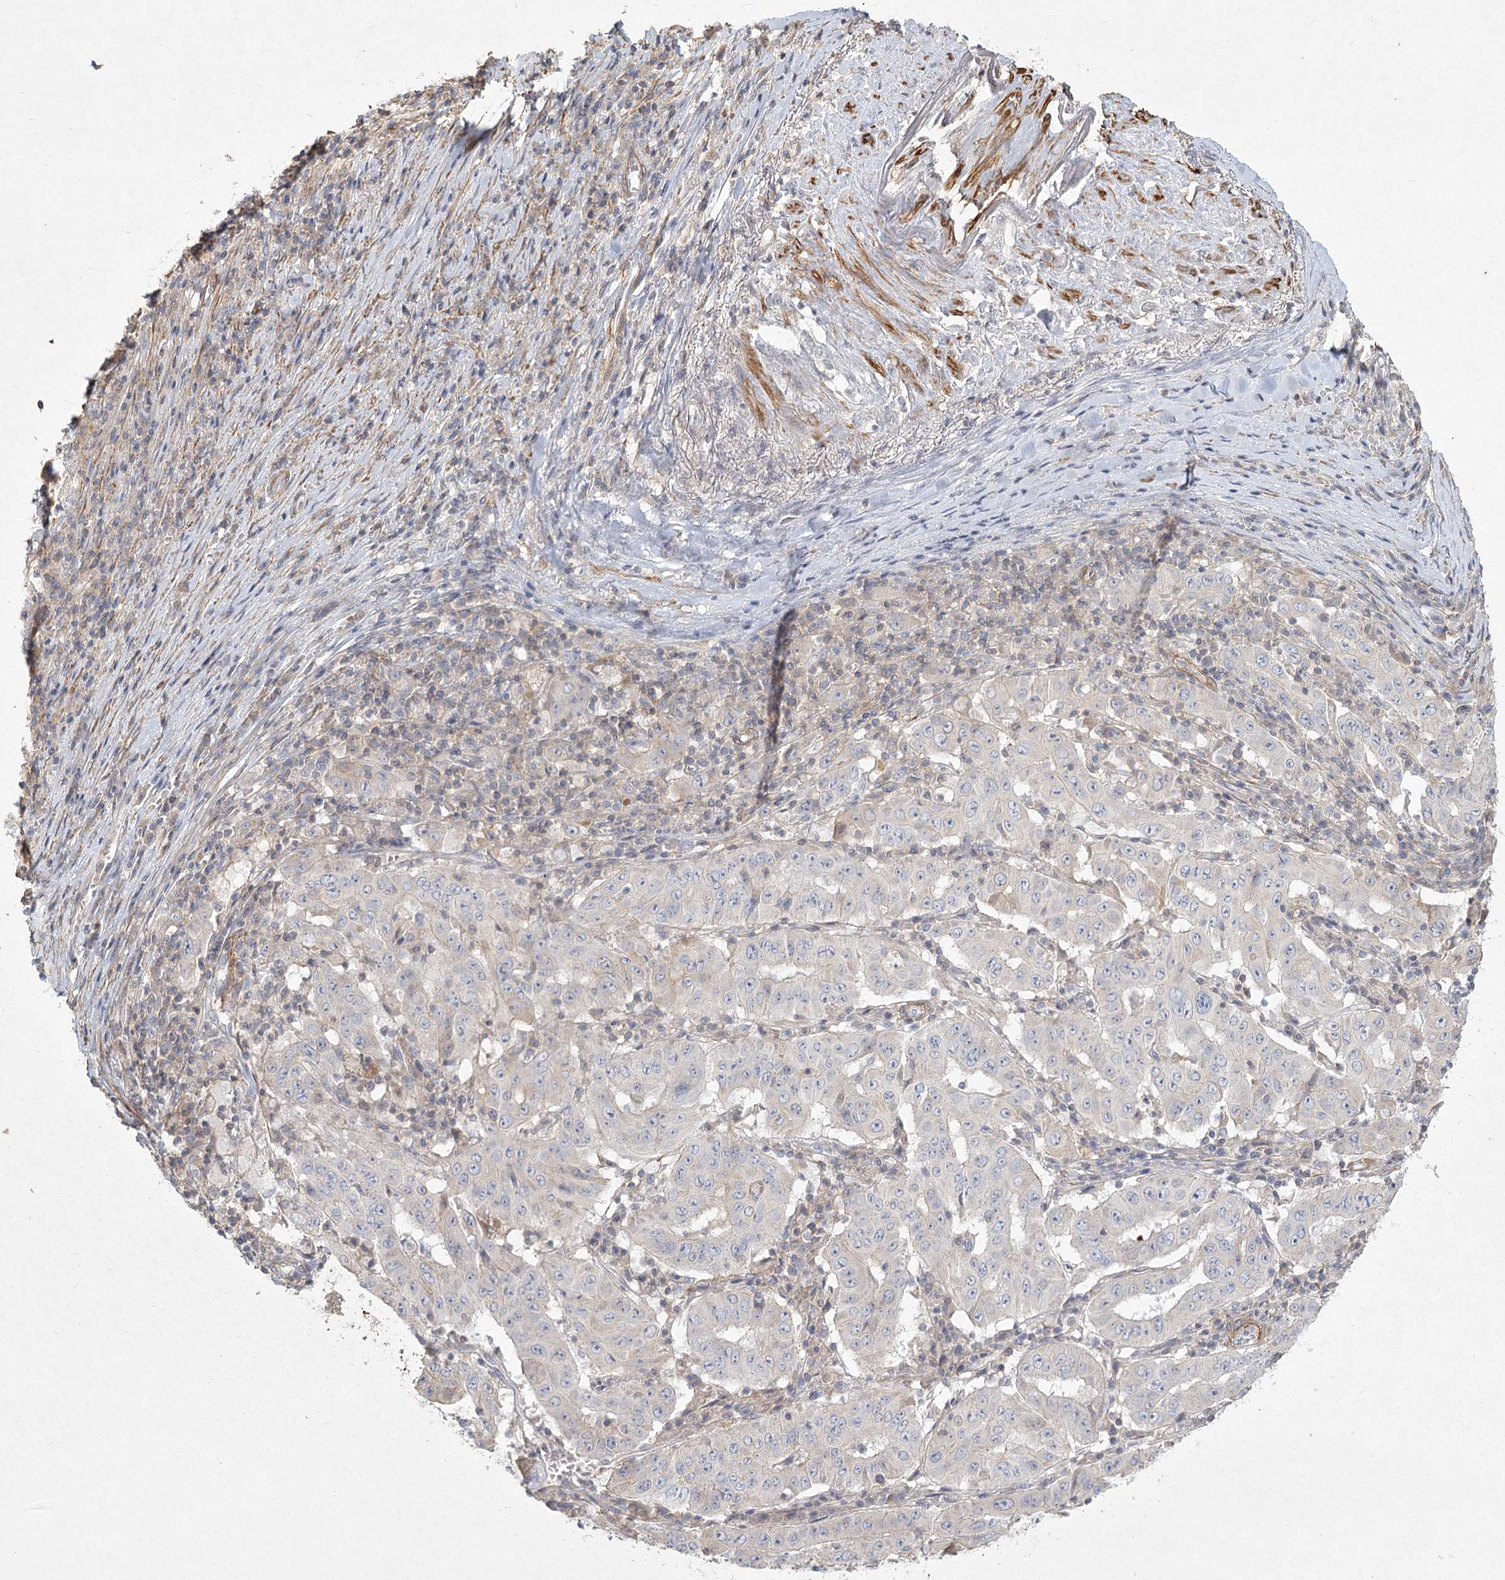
{"staining": {"intensity": "negative", "quantity": "none", "location": "none"}, "tissue": "pancreatic cancer", "cell_type": "Tumor cells", "image_type": "cancer", "snomed": [{"axis": "morphology", "description": "Adenocarcinoma, NOS"}, {"axis": "topography", "description": "Pancreas"}], "caption": "There is no significant positivity in tumor cells of pancreatic cancer.", "gene": "INPP4B", "patient": {"sex": "male", "age": 63}}